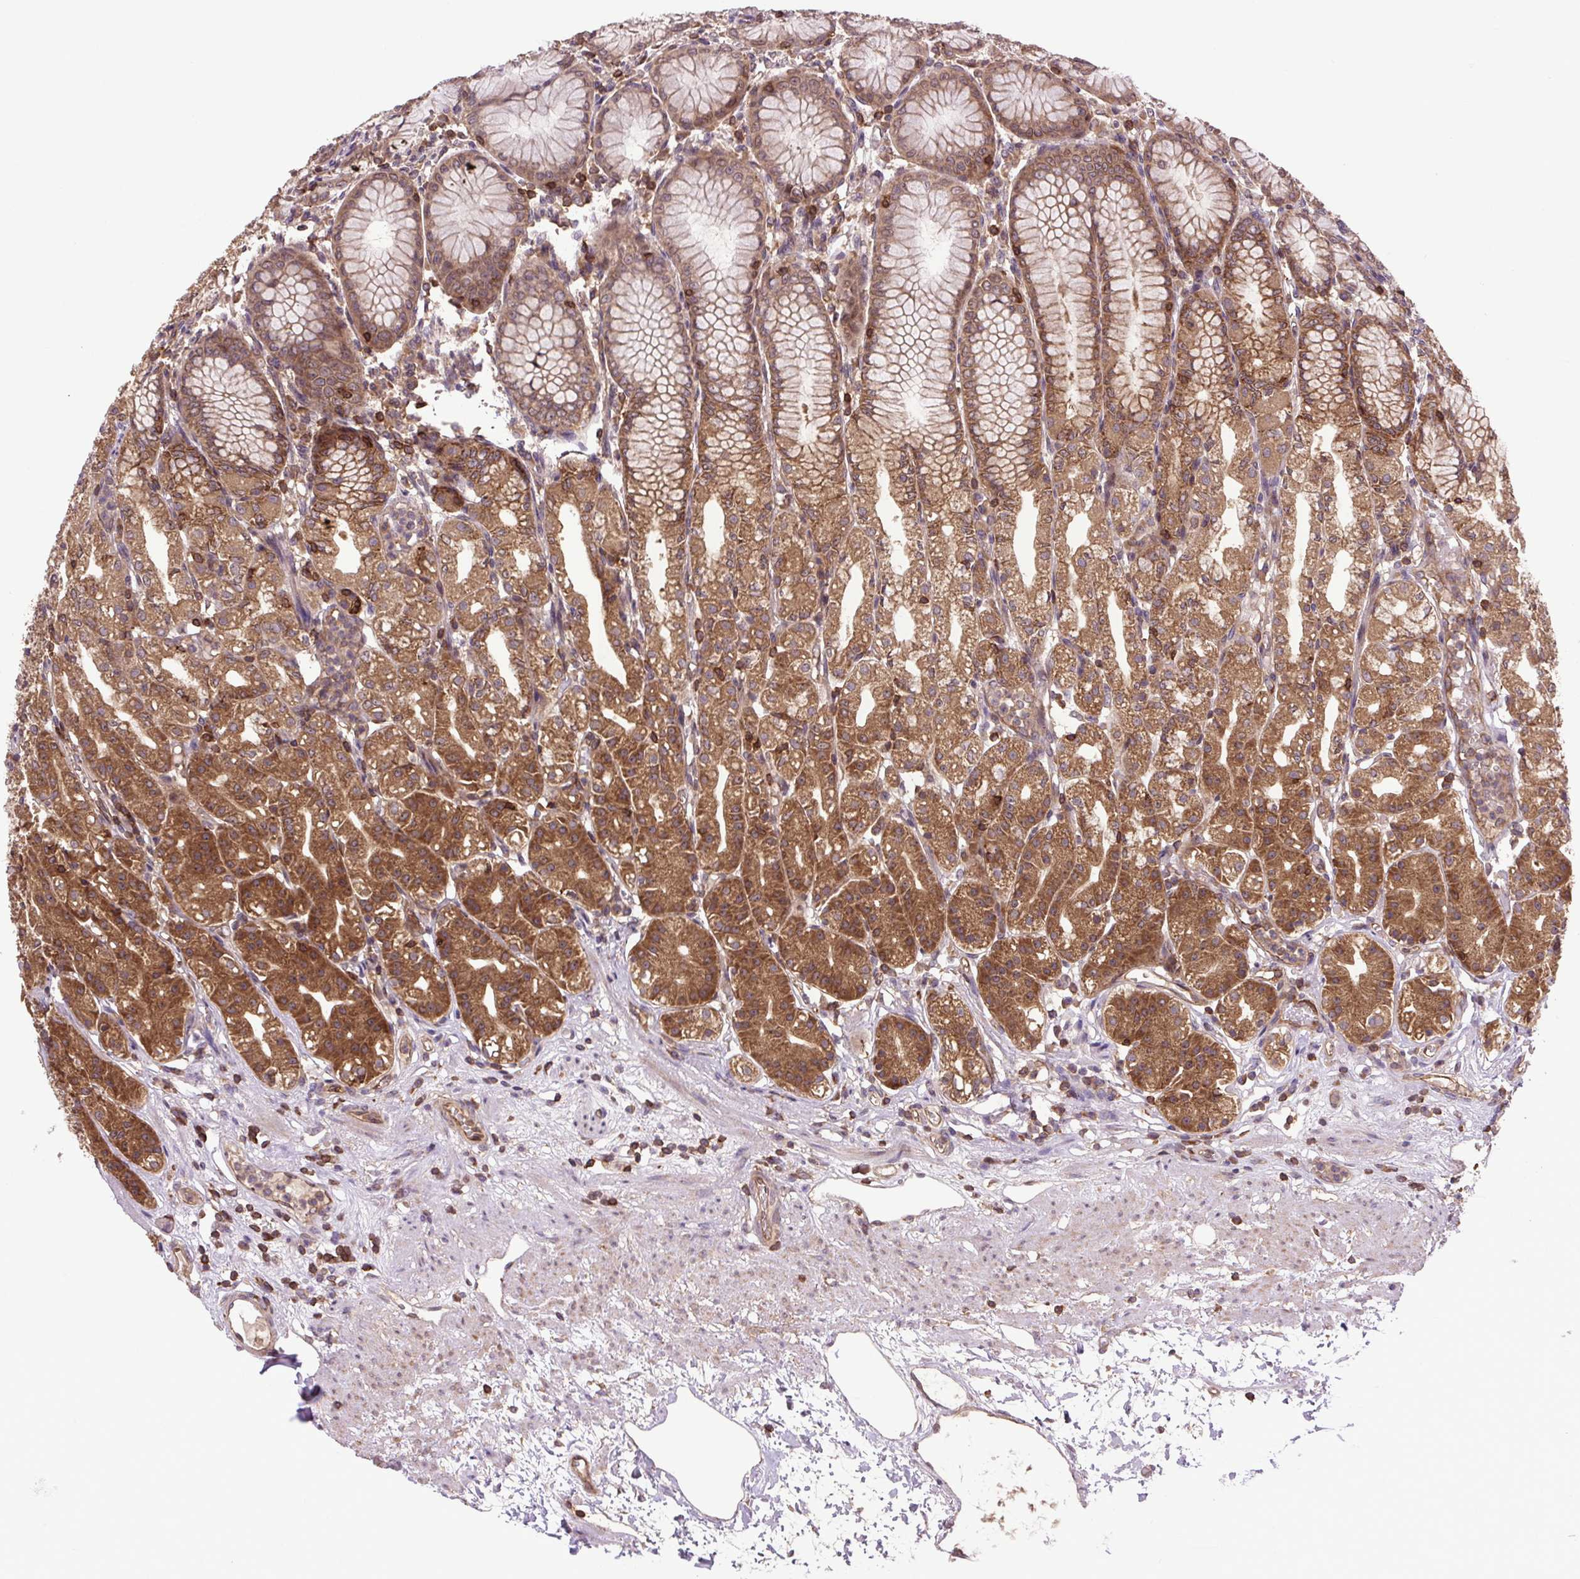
{"staining": {"intensity": "strong", "quantity": ">75%", "location": "cytoplasmic/membranous"}, "tissue": "stomach", "cell_type": "Glandular cells", "image_type": "normal", "snomed": [{"axis": "morphology", "description": "Normal tissue, NOS"}, {"axis": "topography", "description": "Stomach"}], "caption": "Stomach stained with immunohistochemistry (IHC) shows strong cytoplasmic/membranous expression in about >75% of glandular cells. The staining was performed using DAB to visualize the protein expression in brown, while the nuclei were stained in blue with hematoxylin (Magnification: 20x).", "gene": "PLCG1", "patient": {"sex": "female", "age": 57}}